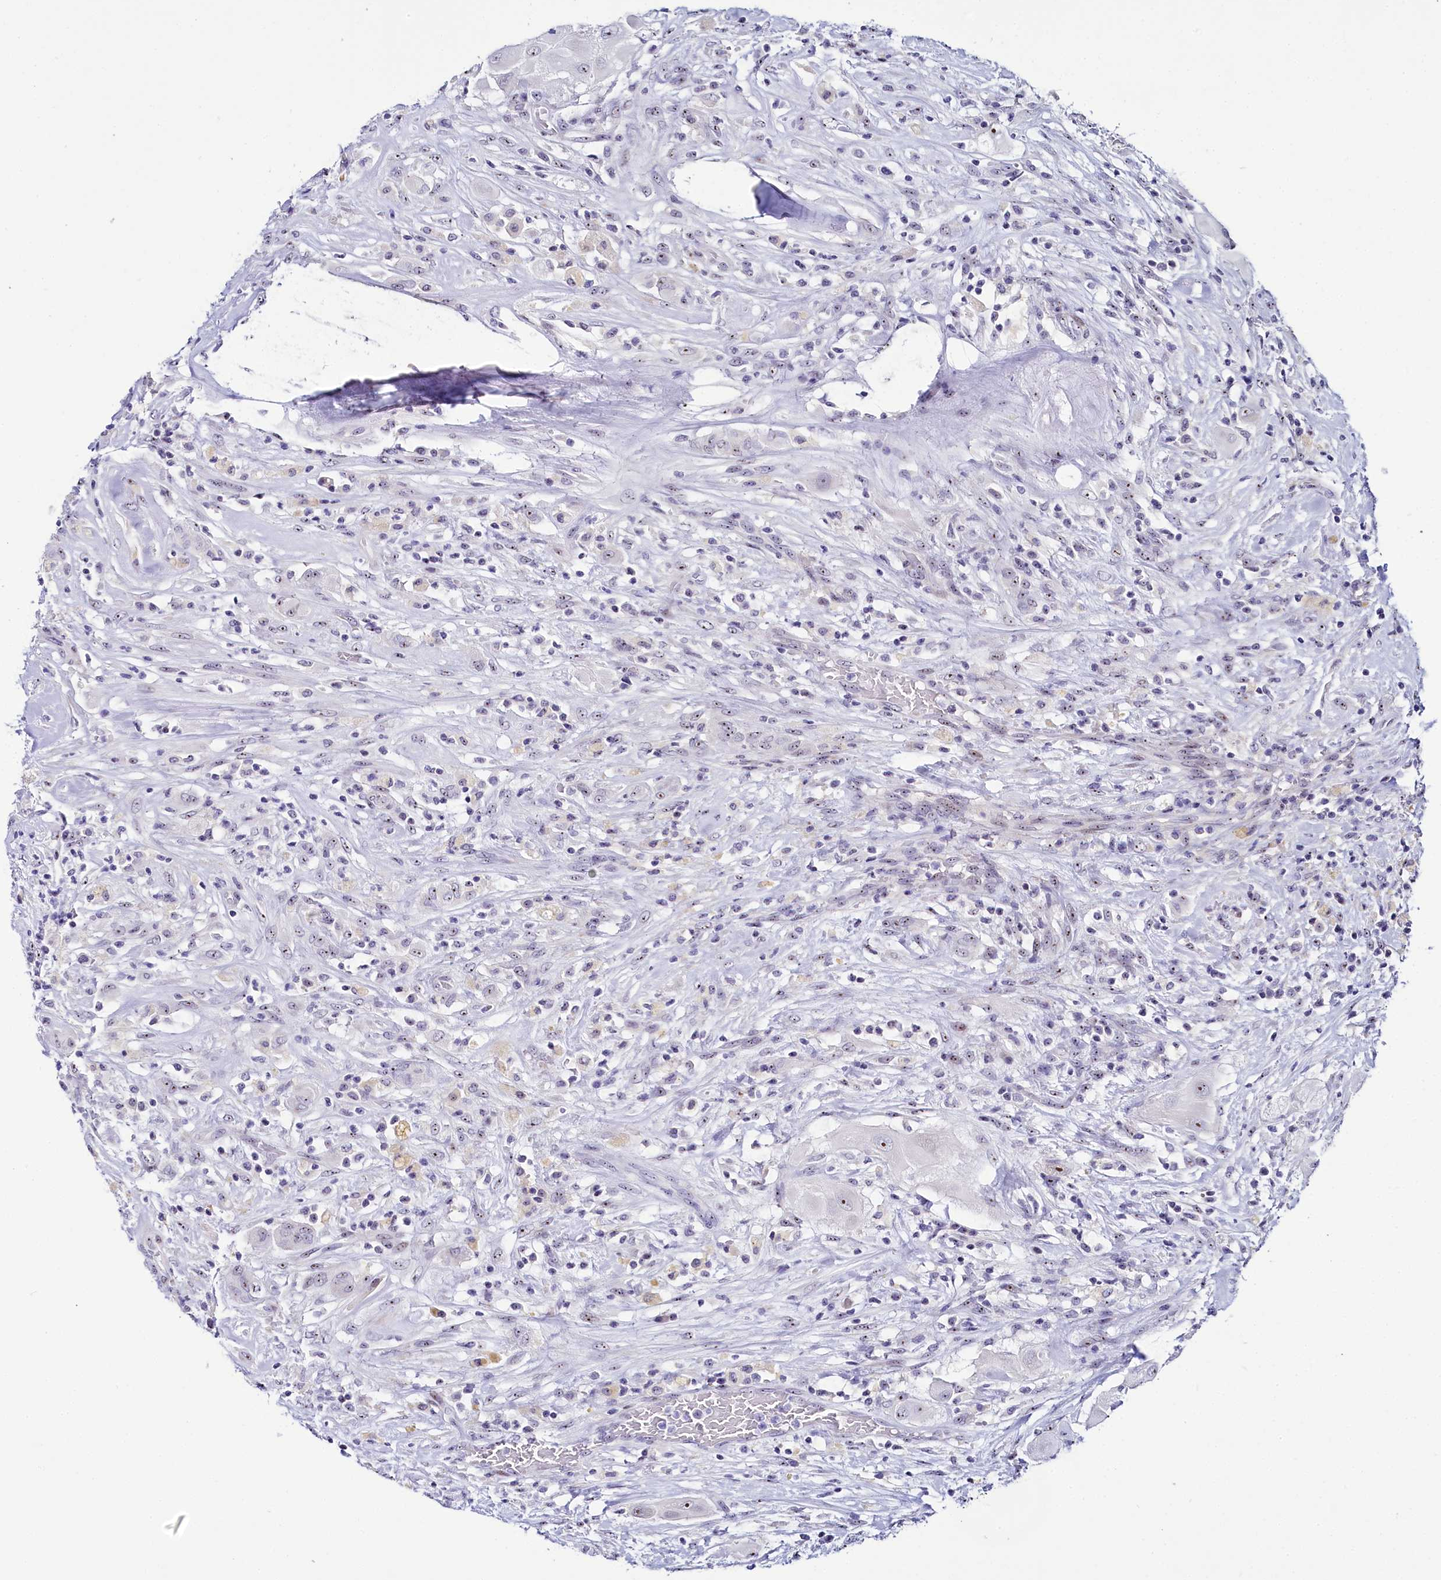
{"staining": {"intensity": "weak", "quantity": "<25%", "location": "nuclear"}, "tissue": "thyroid cancer", "cell_type": "Tumor cells", "image_type": "cancer", "snomed": [{"axis": "morphology", "description": "Papillary adenocarcinoma, NOS"}, {"axis": "topography", "description": "Thyroid gland"}], "caption": "This is an IHC histopathology image of thyroid cancer. There is no expression in tumor cells.", "gene": "TCOF1", "patient": {"sex": "female", "age": 59}}